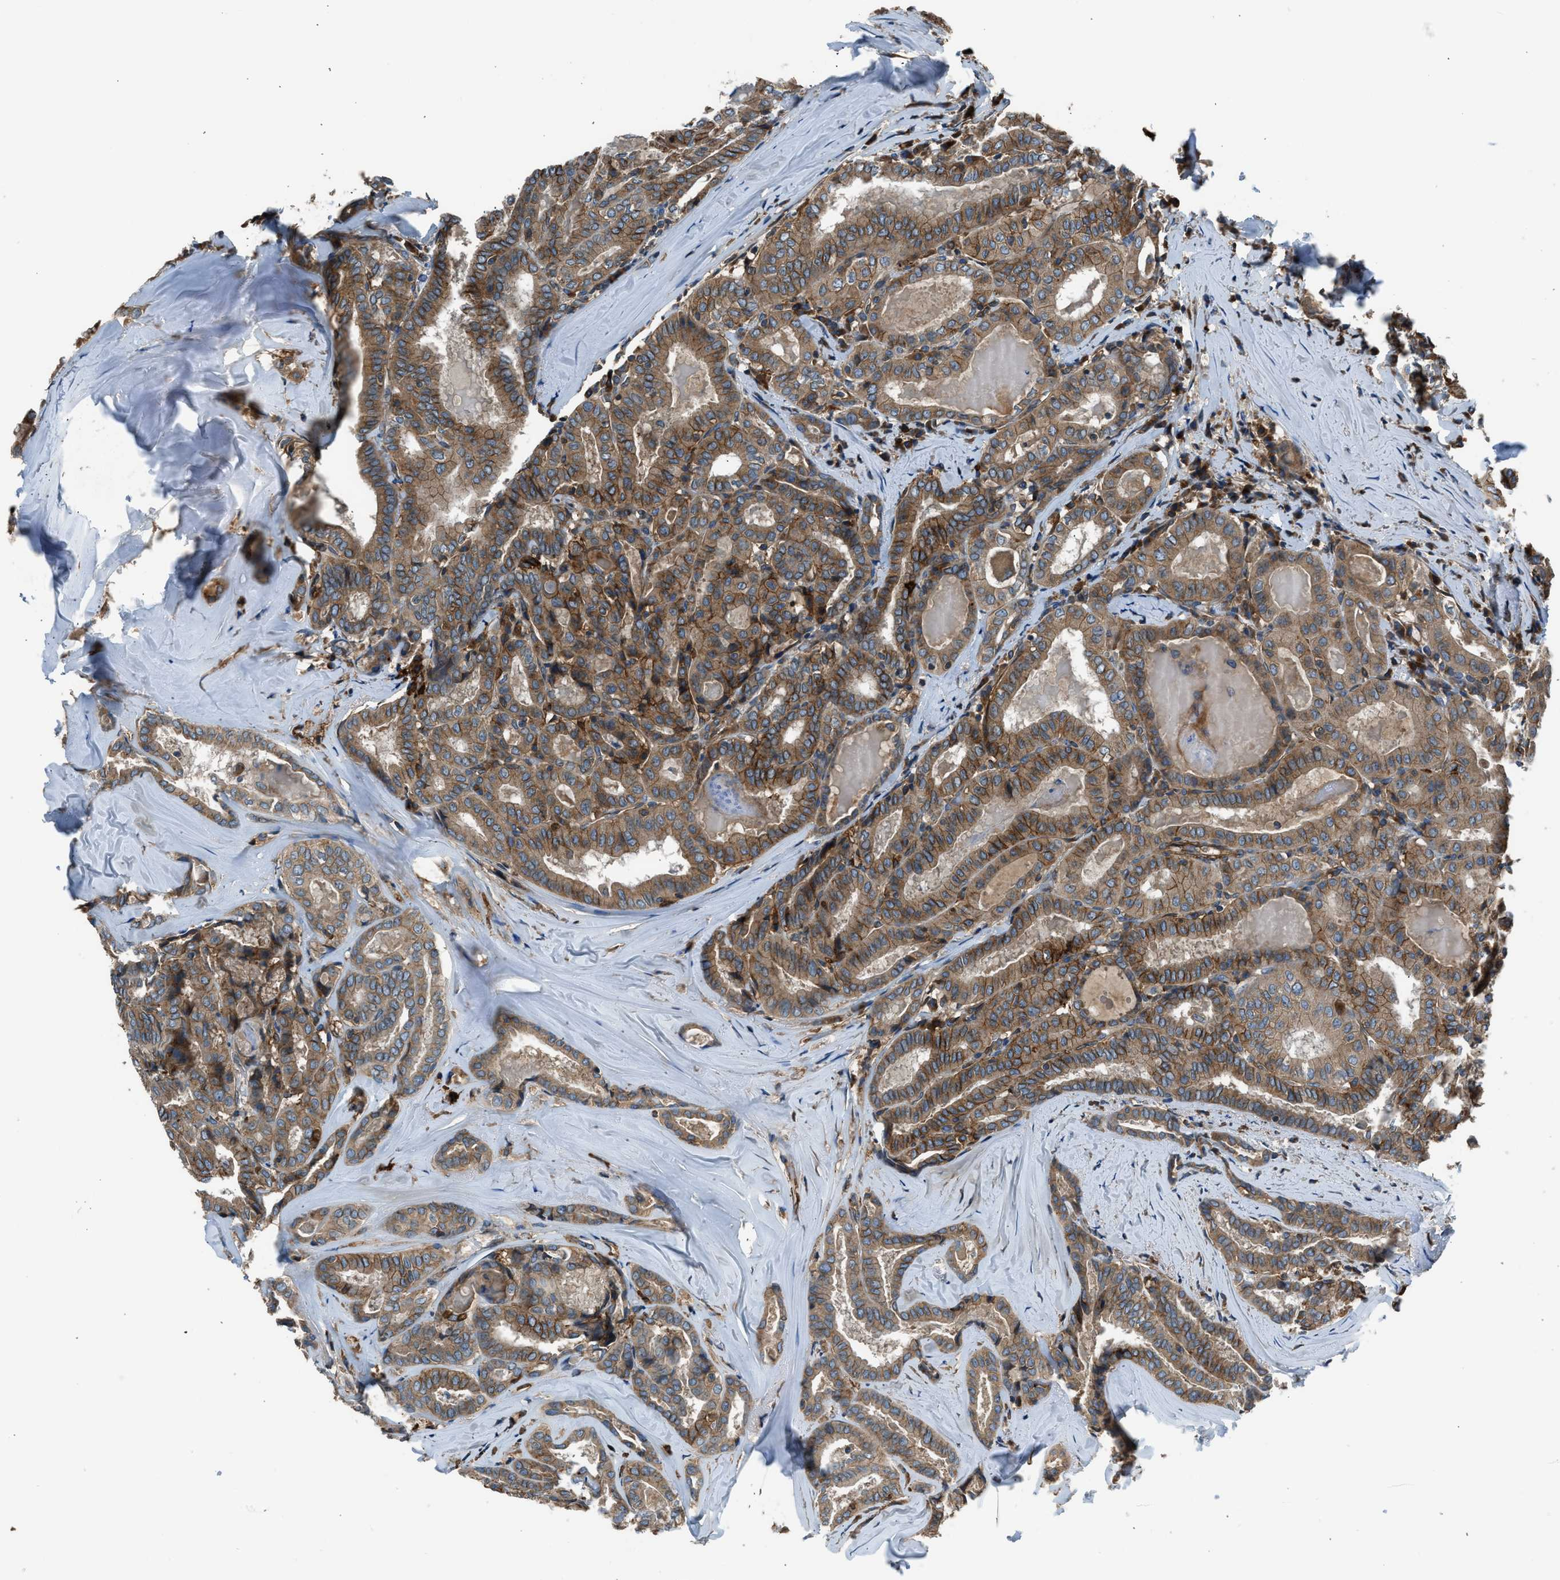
{"staining": {"intensity": "moderate", "quantity": ">75%", "location": "cytoplasmic/membranous"}, "tissue": "thyroid cancer", "cell_type": "Tumor cells", "image_type": "cancer", "snomed": [{"axis": "morphology", "description": "Papillary adenocarcinoma, NOS"}, {"axis": "topography", "description": "Thyroid gland"}], "caption": "Immunohistochemistry (IHC) staining of papillary adenocarcinoma (thyroid), which reveals medium levels of moderate cytoplasmic/membranous positivity in about >75% of tumor cells indicating moderate cytoplasmic/membranous protein staining. The staining was performed using DAB (brown) for protein detection and nuclei were counterstained in hematoxylin (blue).", "gene": "LMBR1", "patient": {"sex": "female", "age": 42}}